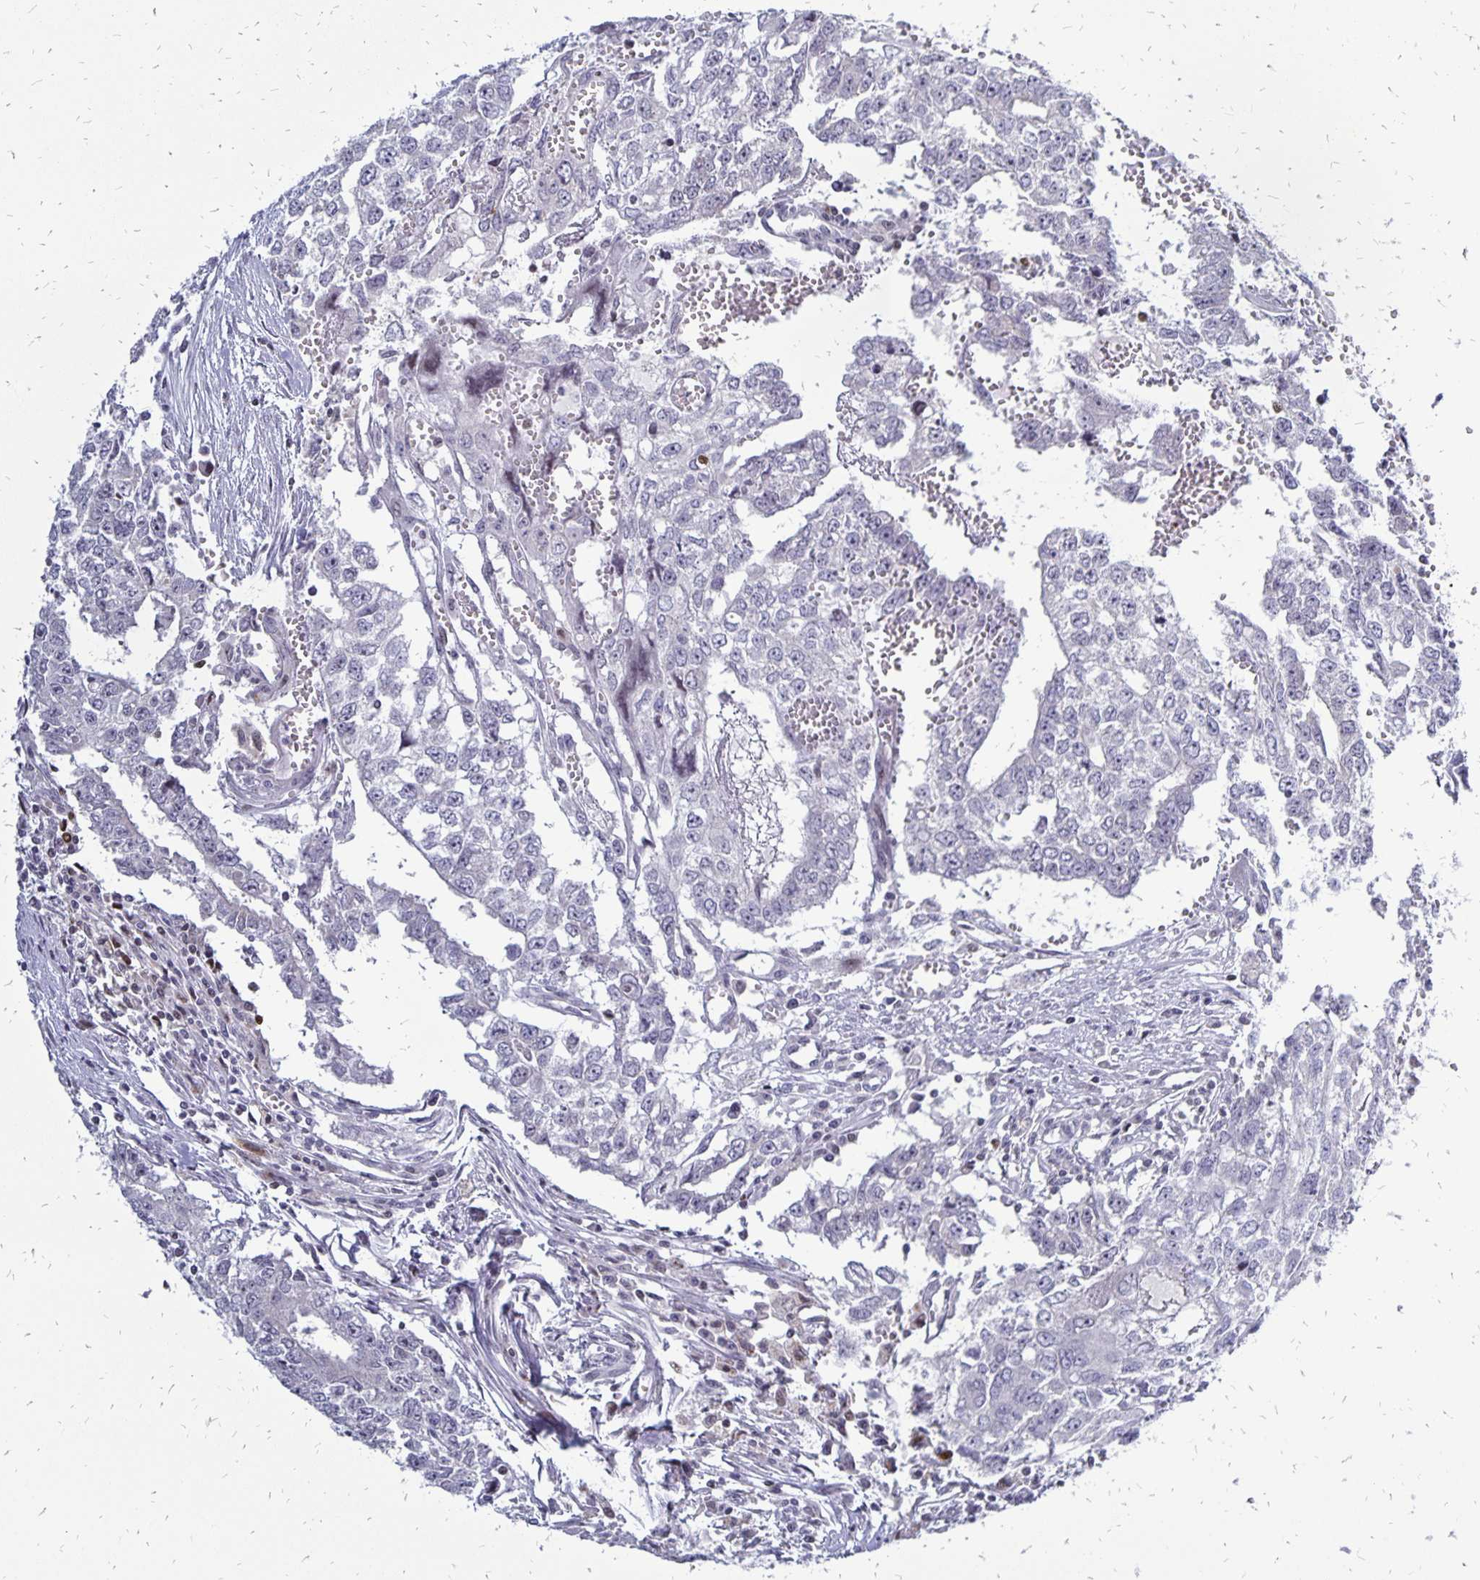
{"staining": {"intensity": "weak", "quantity": "<25%", "location": "nuclear"}, "tissue": "testis cancer", "cell_type": "Tumor cells", "image_type": "cancer", "snomed": [{"axis": "morphology", "description": "Carcinoma, Embryonal, NOS"}, {"axis": "morphology", "description": "Teratoma, malignant, NOS"}, {"axis": "topography", "description": "Testis"}], "caption": "Immunohistochemistry (IHC) photomicrograph of testis cancer (embryonal carcinoma) stained for a protein (brown), which reveals no expression in tumor cells.", "gene": "DCK", "patient": {"sex": "male", "age": 24}}